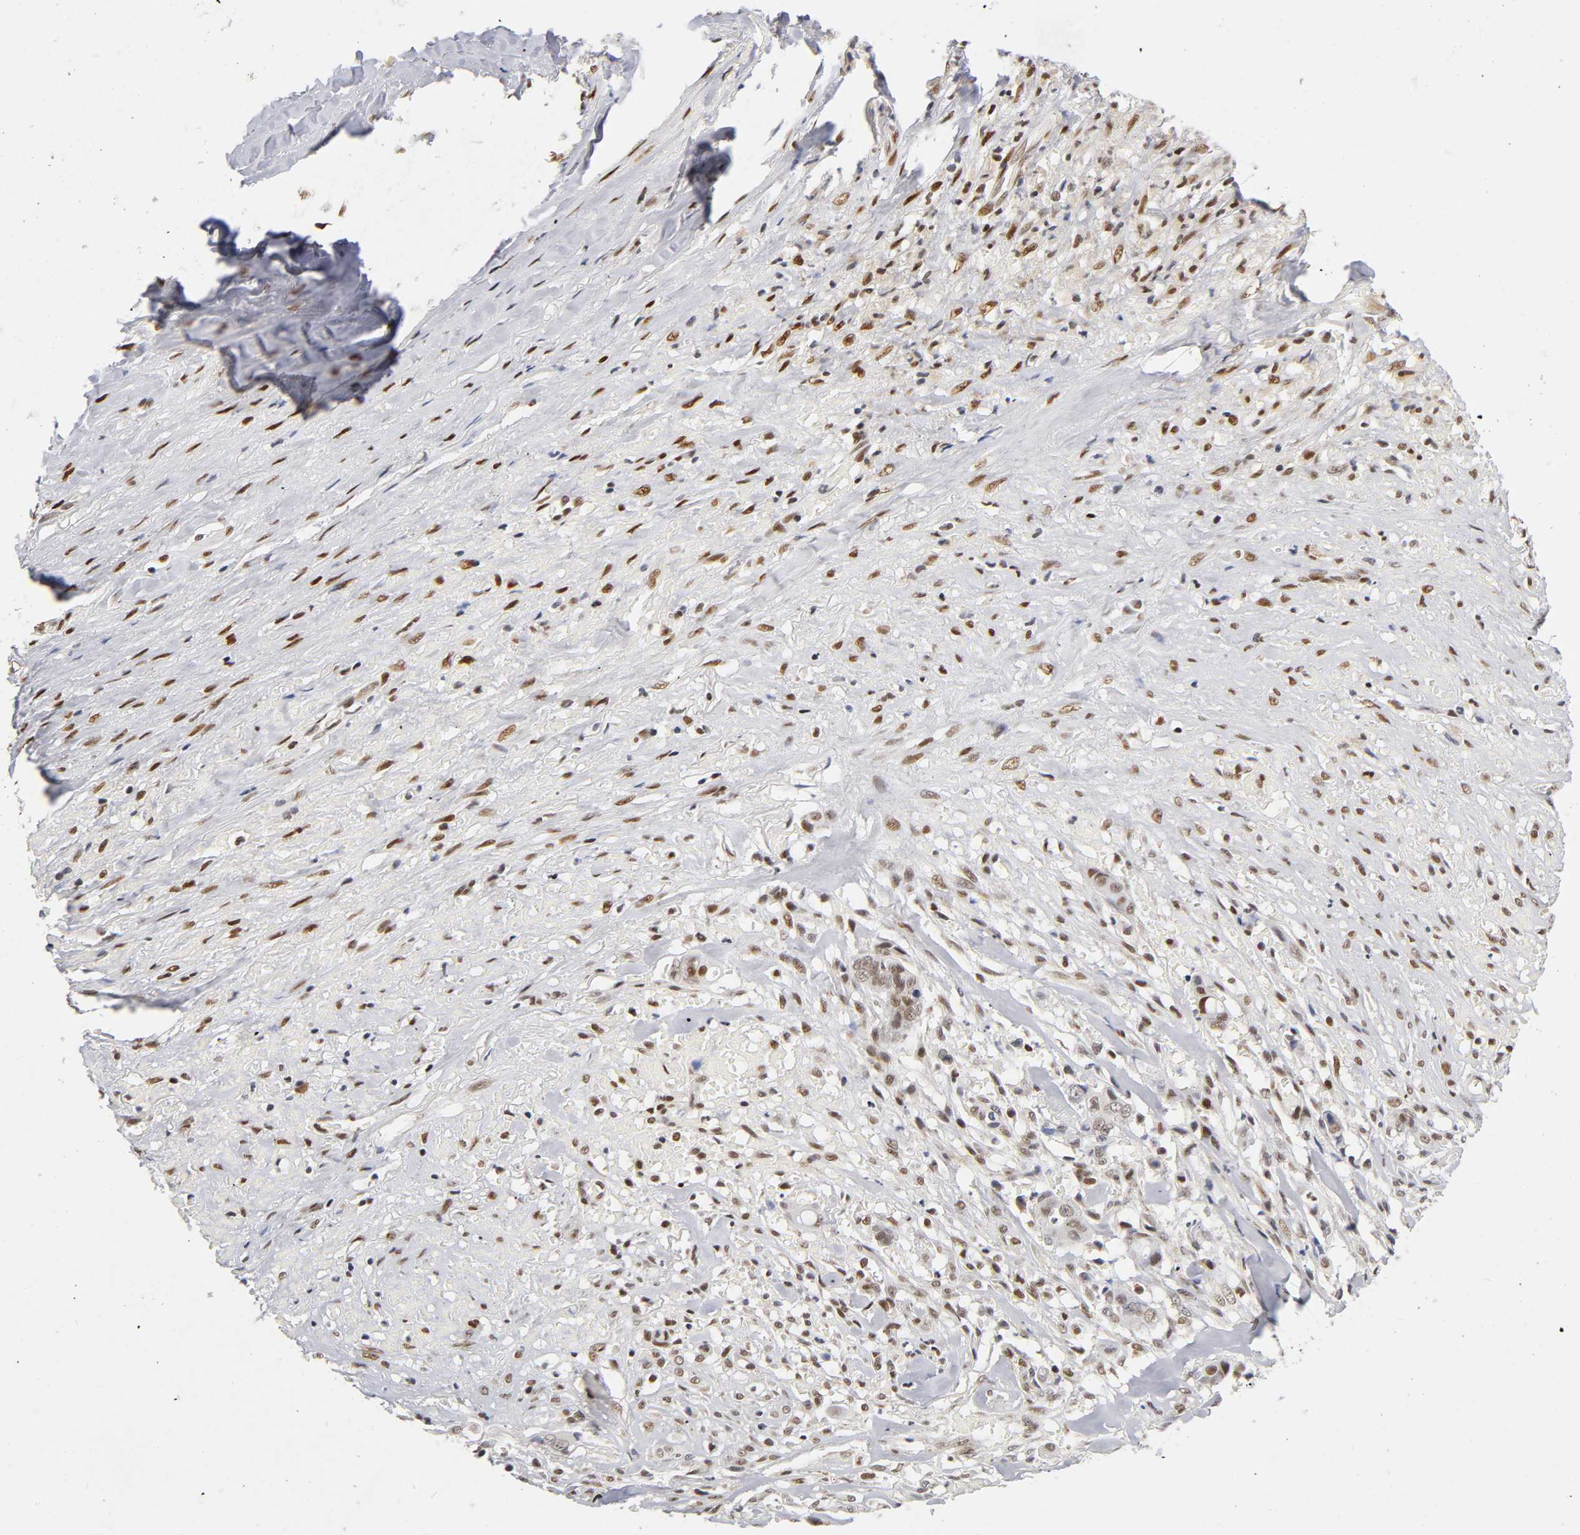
{"staining": {"intensity": "moderate", "quantity": ">75%", "location": "nuclear"}, "tissue": "liver cancer", "cell_type": "Tumor cells", "image_type": "cancer", "snomed": [{"axis": "morphology", "description": "Cholangiocarcinoma"}, {"axis": "topography", "description": "Liver"}], "caption": "This micrograph reveals liver cancer (cholangiocarcinoma) stained with immunohistochemistry (IHC) to label a protein in brown. The nuclear of tumor cells show moderate positivity for the protein. Nuclei are counter-stained blue.", "gene": "NR3C1", "patient": {"sex": "female", "age": 70}}